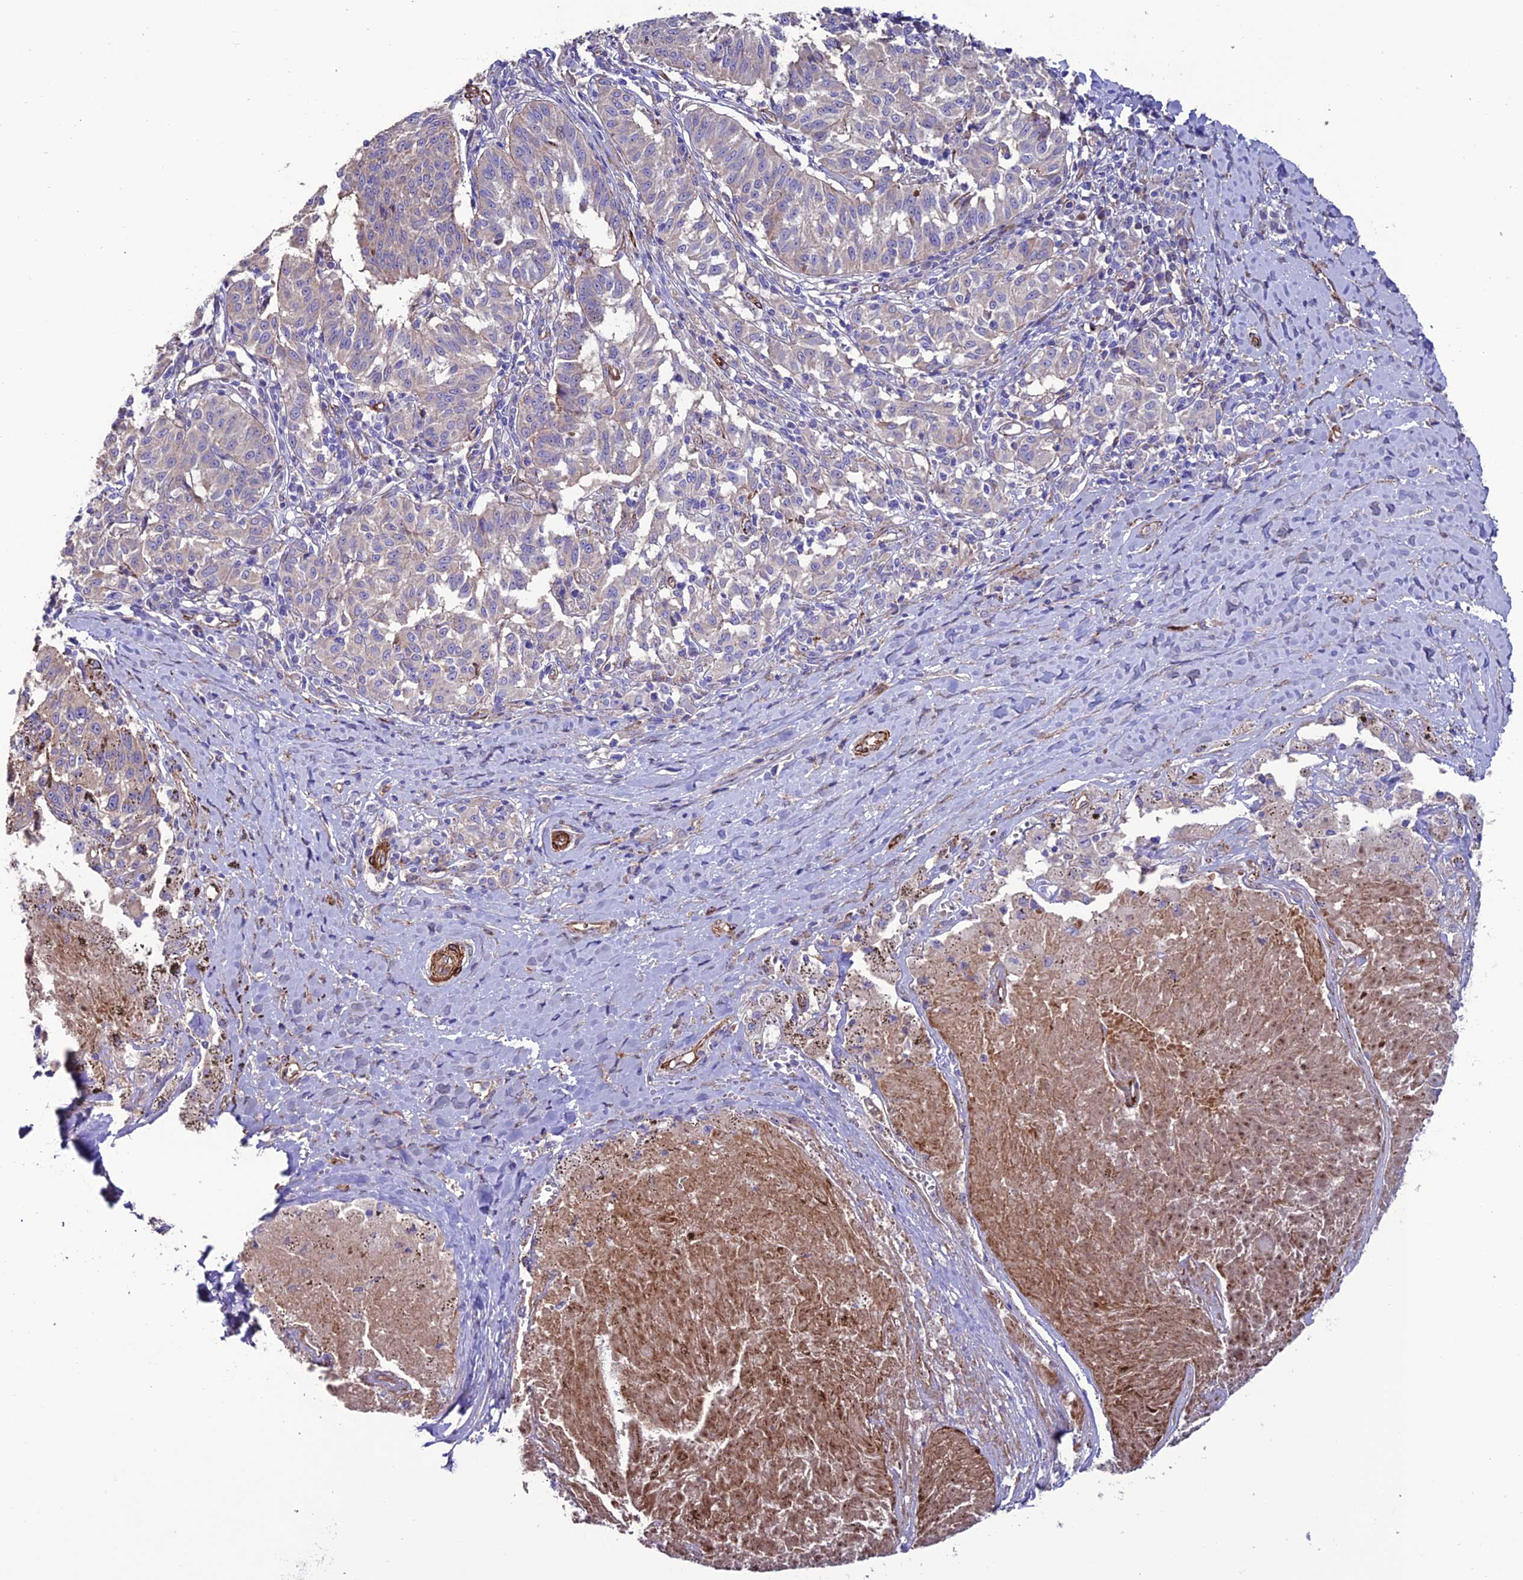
{"staining": {"intensity": "negative", "quantity": "none", "location": "none"}, "tissue": "melanoma", "cell_type": "Tumor cells", "image_type": "cancer", "snomed": [{"axis": "morphology", "description": "Malignant melanoma, NOS"}, {"axis": "topography", "description": "Skin"}], "caption": "A high-resolution histopathology image shows IHC staining of melanoma, which demonstrates no significant positivity in tumor cells.", "gene": "REX1BD", "patient": {"sex": "female", "age": 72}}